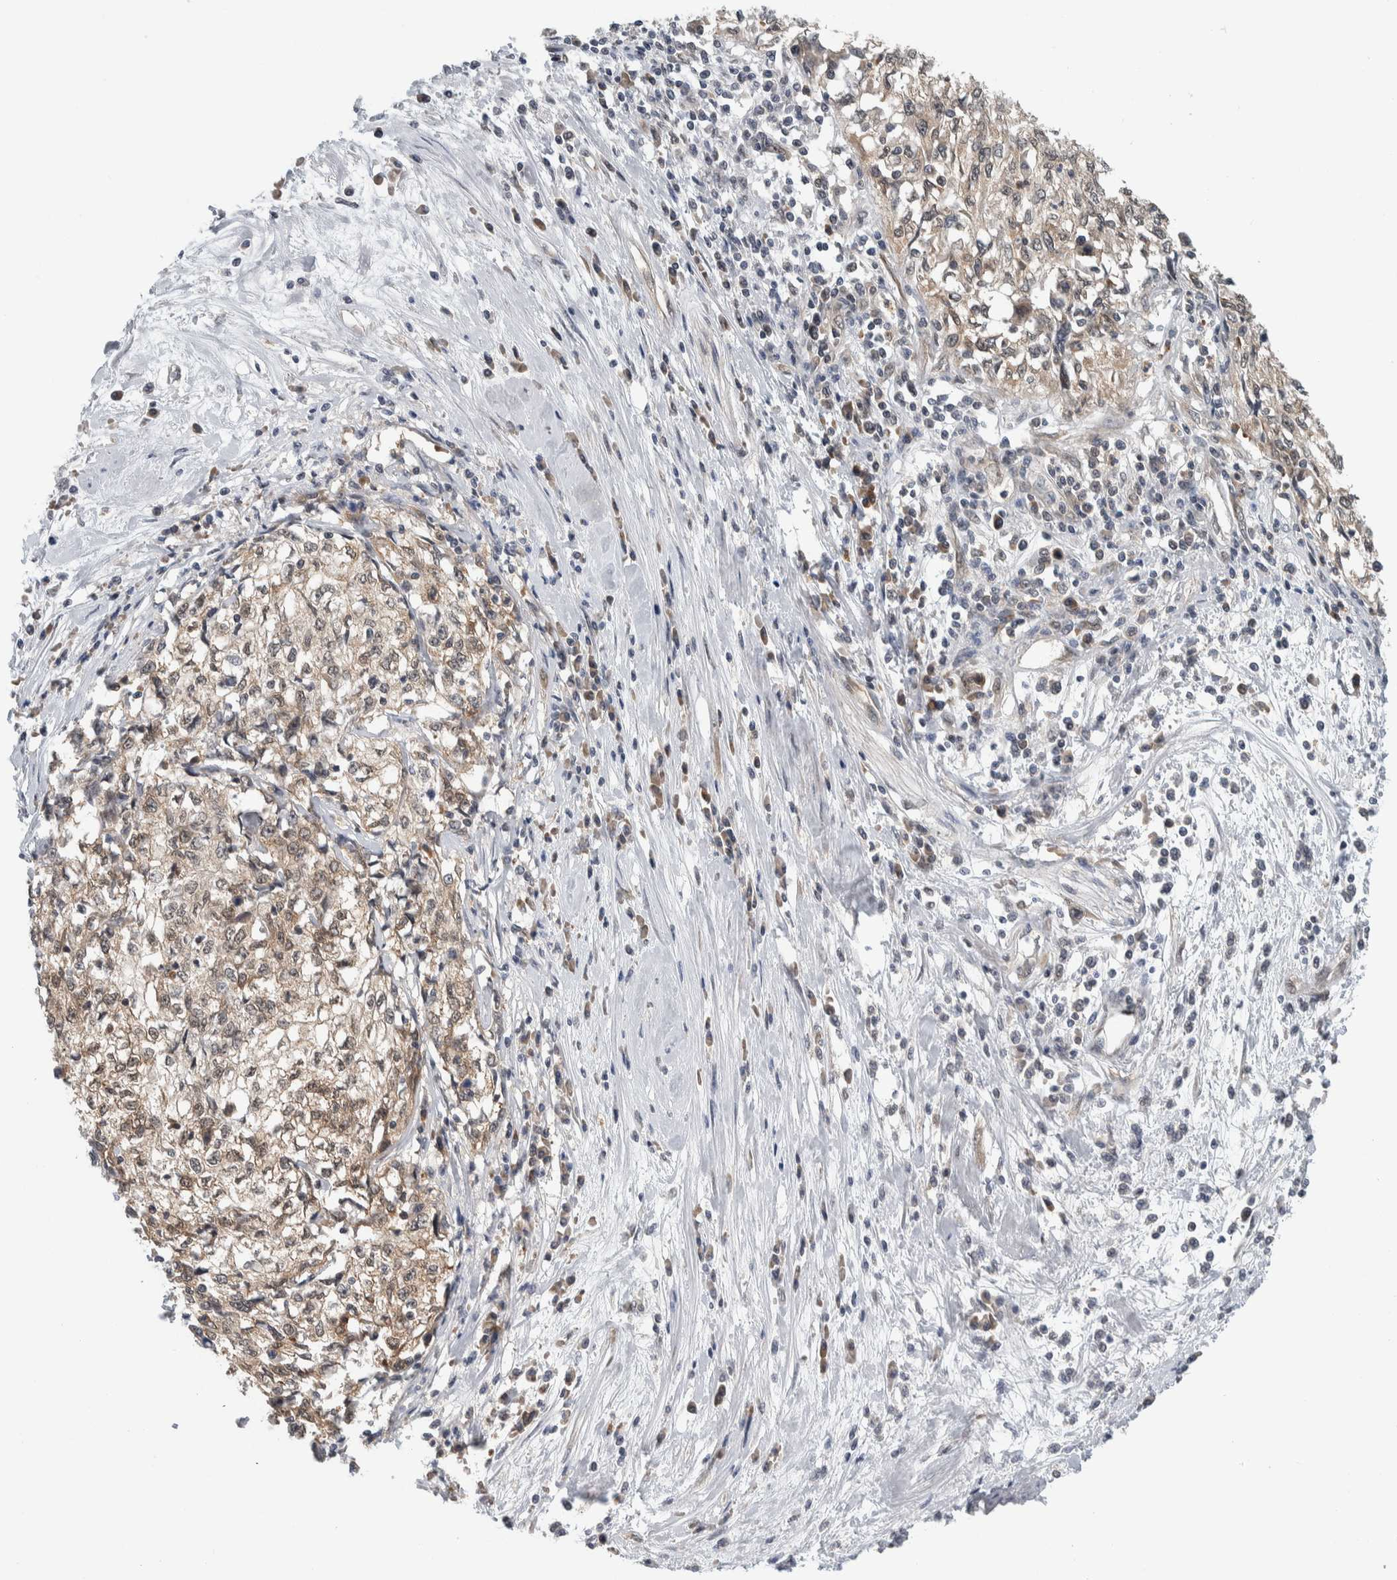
{"staining": {"intensity": "weak", "quantity": "<25%", "location": "cytoplasmic/membranous"}, "tissue": "cervical cancer", "cell_type": "Tumor cells", "image_type": "cancer", "snomed": [{"axis": "morphology", "description": "Squamous cell carcinoma, NOS"}, {"axis": "topography", "description": "Cervix"}], "caption": "Immunohistochemistry (IHC) of cervical cancer (squamous cell carcinoma) shows no staining in tumor cells. The staining was performed using DAB (3,3'-diaminobenzidine) to visualize the protein expression in brown, while the nuclei were stained in blue with hematoxylin (Magnification: 20x).", "gene": "CCDC43", "patient": {"sex": "female", "age": 57}}